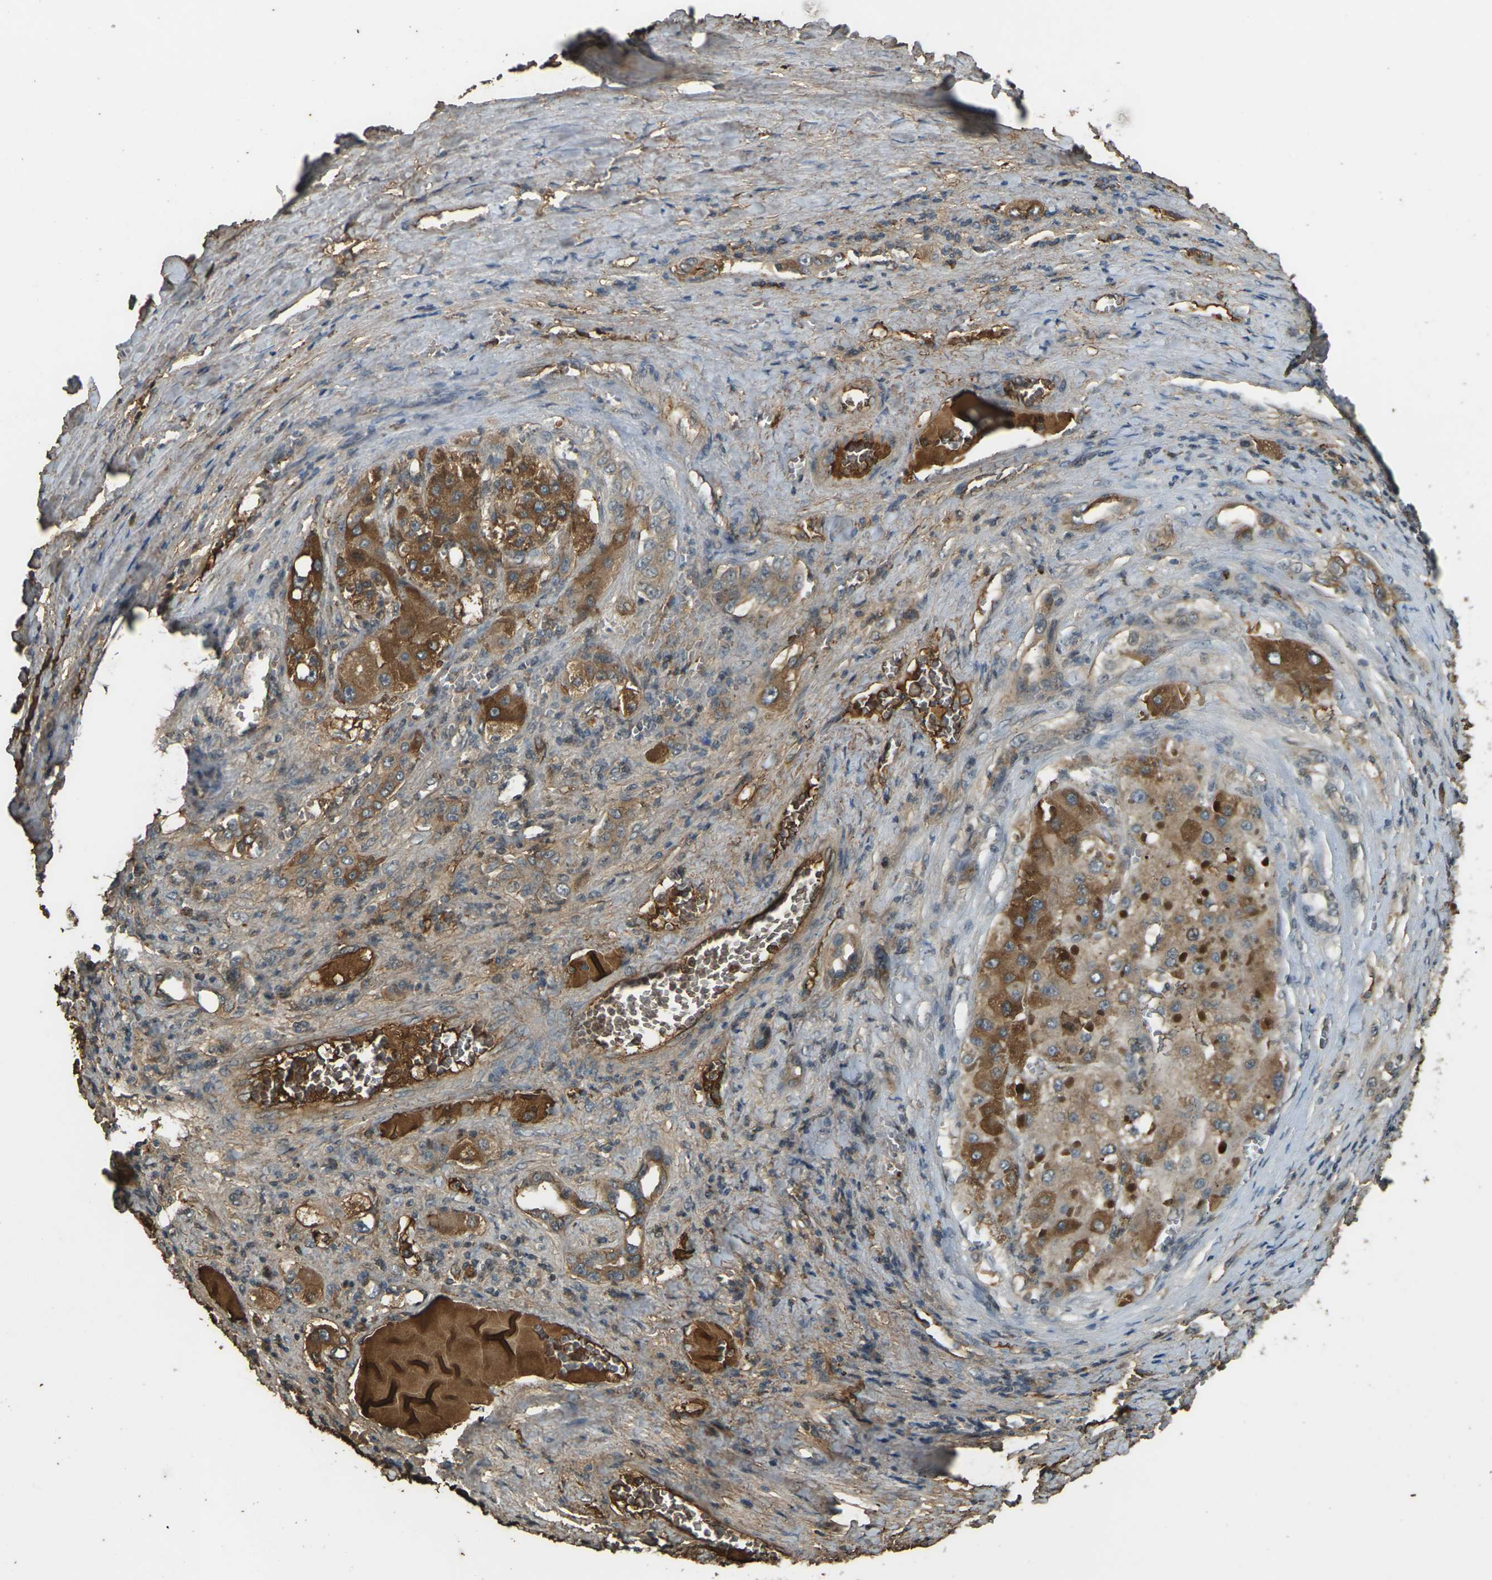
{"staining": {"intensity": "moderate", "quantity": ">75%", "location": "cytoplasmic/membranous"}, "tissue": "liver cancer", "cell_type": "Tumor cells", "image_type": "cancer", "snomed": [{"axis": "morphology", "description": "Carcinoma, Hepatocellular, NOS"}, {"axis": "topography", "description": "Liver"}], "caption": "Moderate cytoplasmic/membranous expression is present in about >75% of tumor cells in liver hepatocellular carcinoma.", "gene": "CYP1B1", "patient": {"sex": "female", "age": 73}}